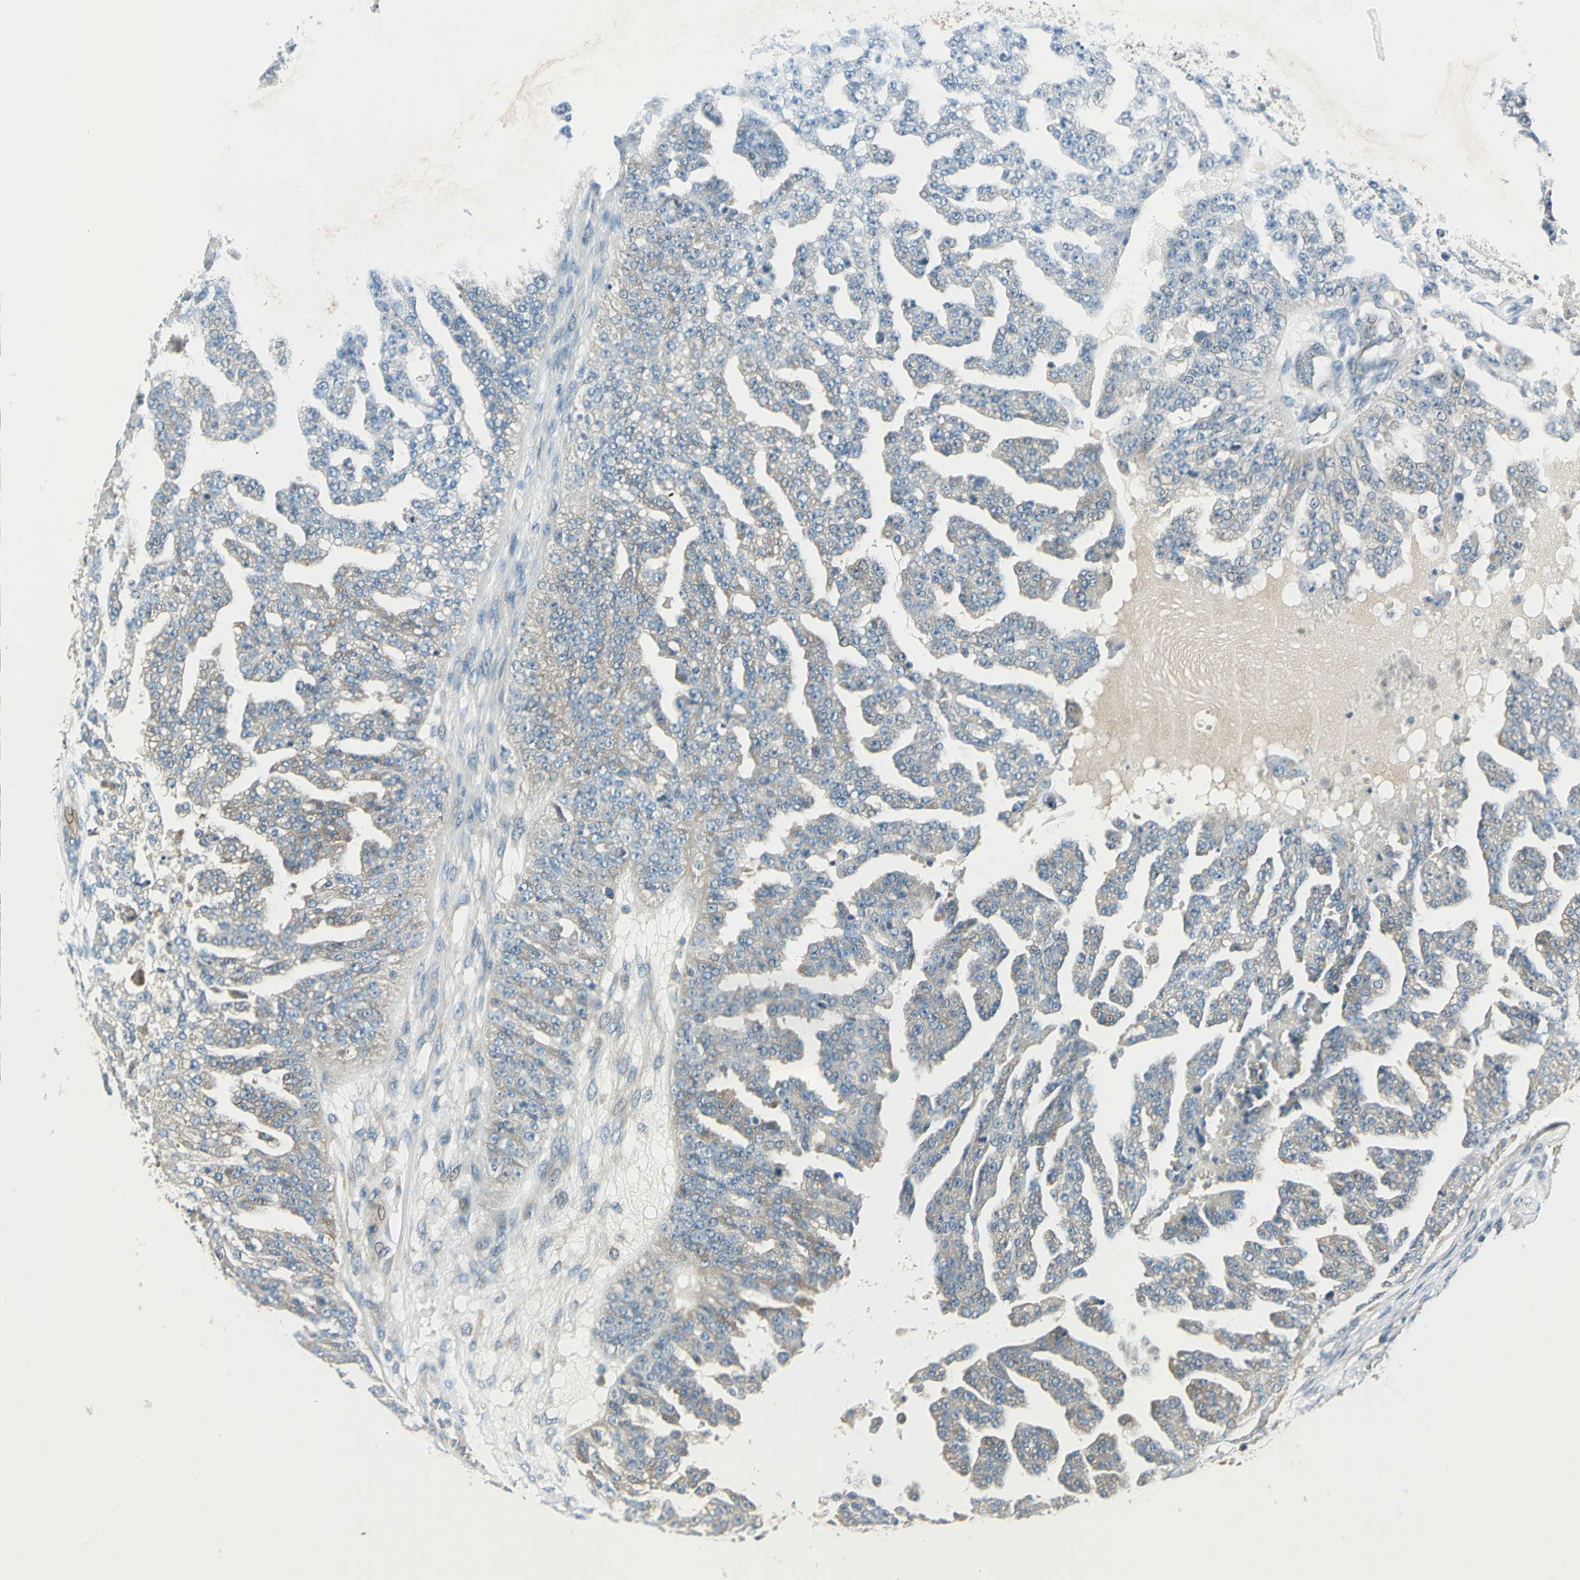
{"staining": {"intensity": "weak", "quantity": ">75%", "location": "cytoplasmic/membranous"}, "tissue": "ovarian cancer", "cell_type": "Tumor cells", "image_type": "cancer", "snomed": [{"axis": "morphology", "description": "Carcinoma, NOS"}, {"axis": "topography", "description": "Soft tissue"}, {"axis": "topography", "description": "Ovary"}], "caption": "This is an image of immunohistochemistry staining of ovarian cancer (carcinoma), which shows weak positivity in the cytoplasmic/membranous of tumor cells.", "gene": "PRKAA1", "patient": {"sex": "female", "age": 54}}